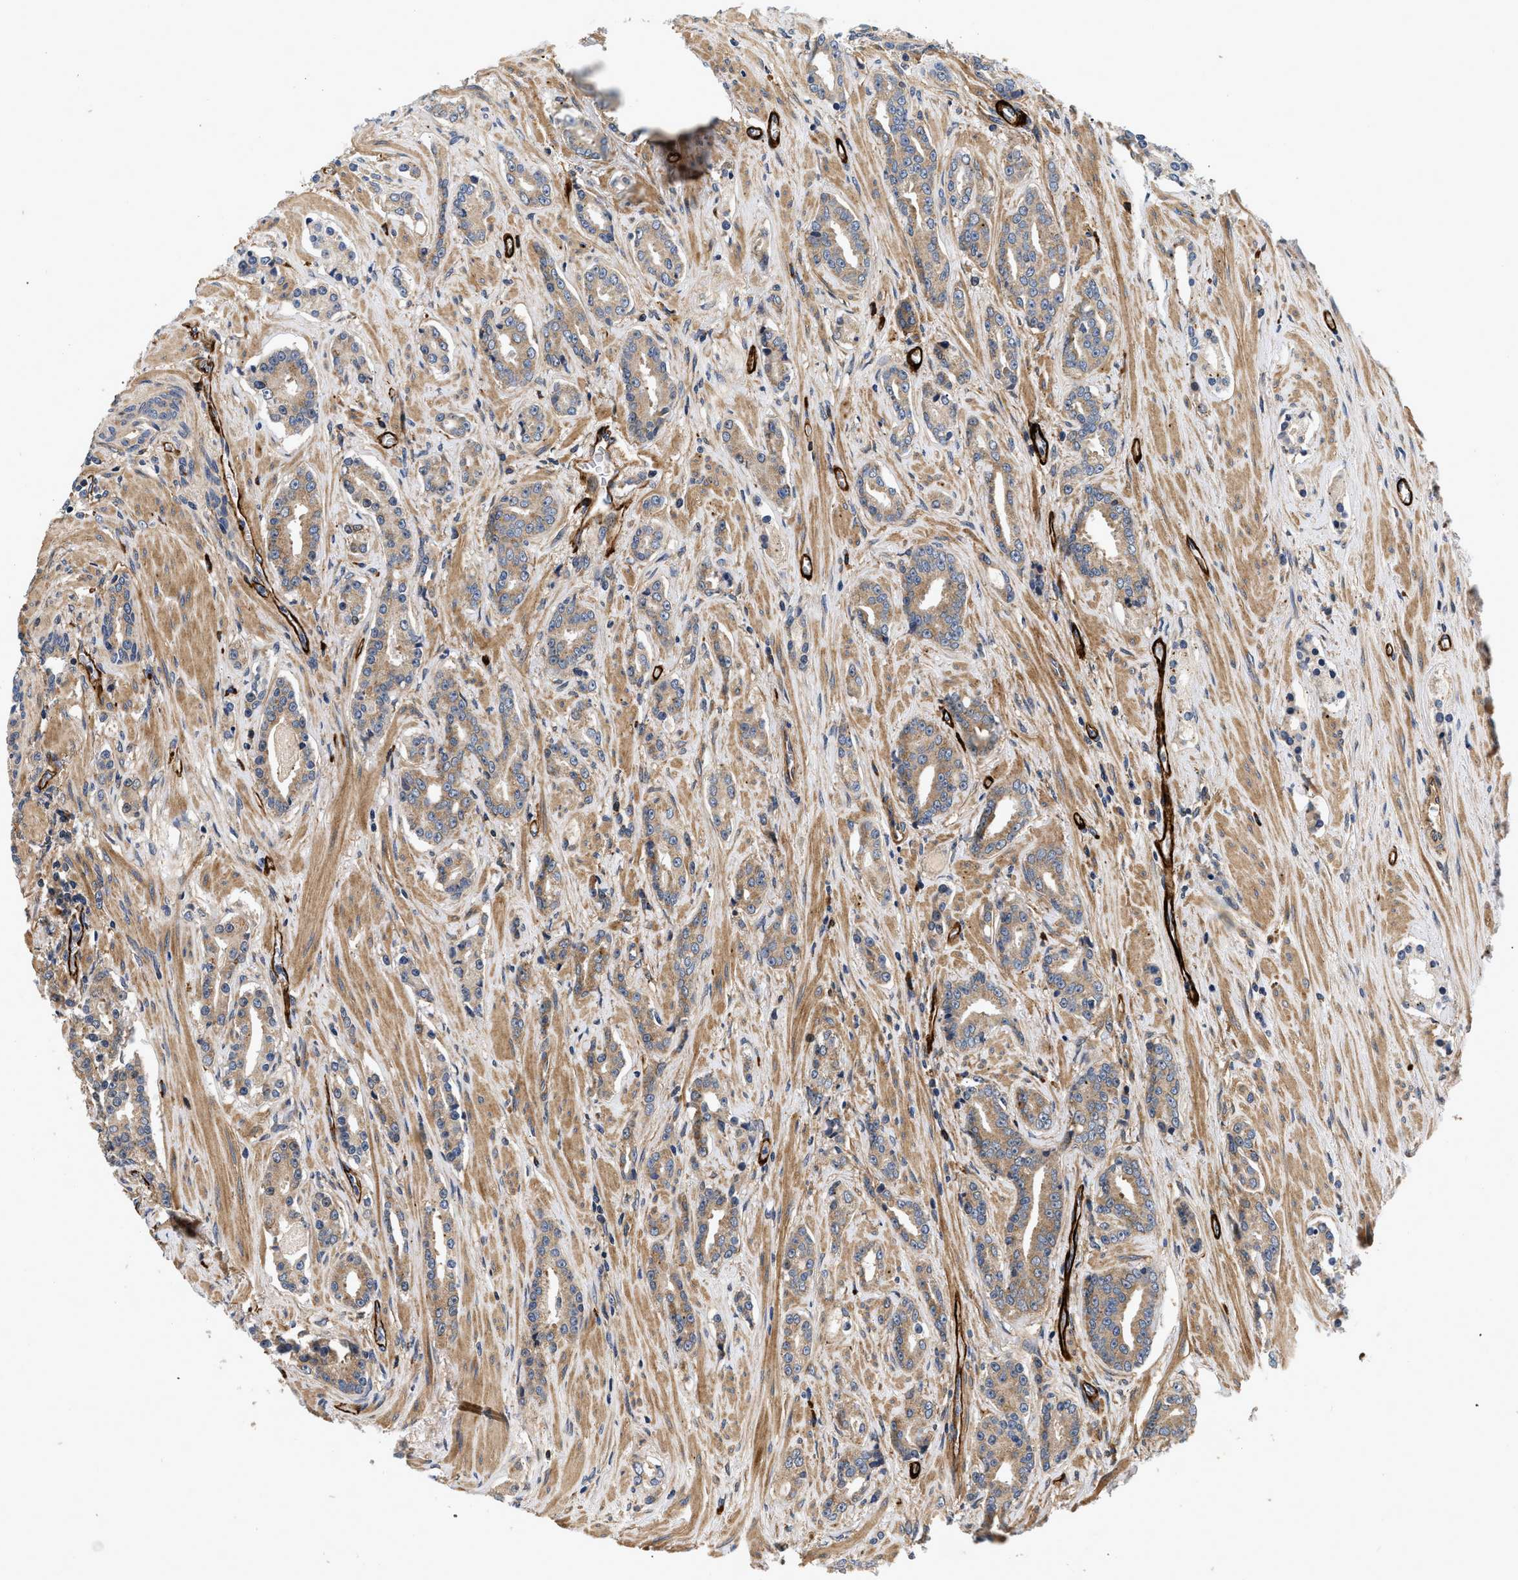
{"staining": {"intensity": "moderate", "quantity": ">75%", "location": "cytoplasmic/membranous"}, "tissue": "prostate cancer", "cell_type": "Tumor cells", "image_type": "cancer", "snomed": [{"axis": "morphology", "description": "Adenocarcinoma, High grade"}, {"axis": "topography", "description": "Prostate"}], "caption": "Protein expression analysis of prostate adenocarcinoma (high-grade) exhibits moderate cytoplasmic/membranous positivity in approximately >75% of tumor cells.", "gene": "NME6", "patient": {"sex": "male", "age": 71}}